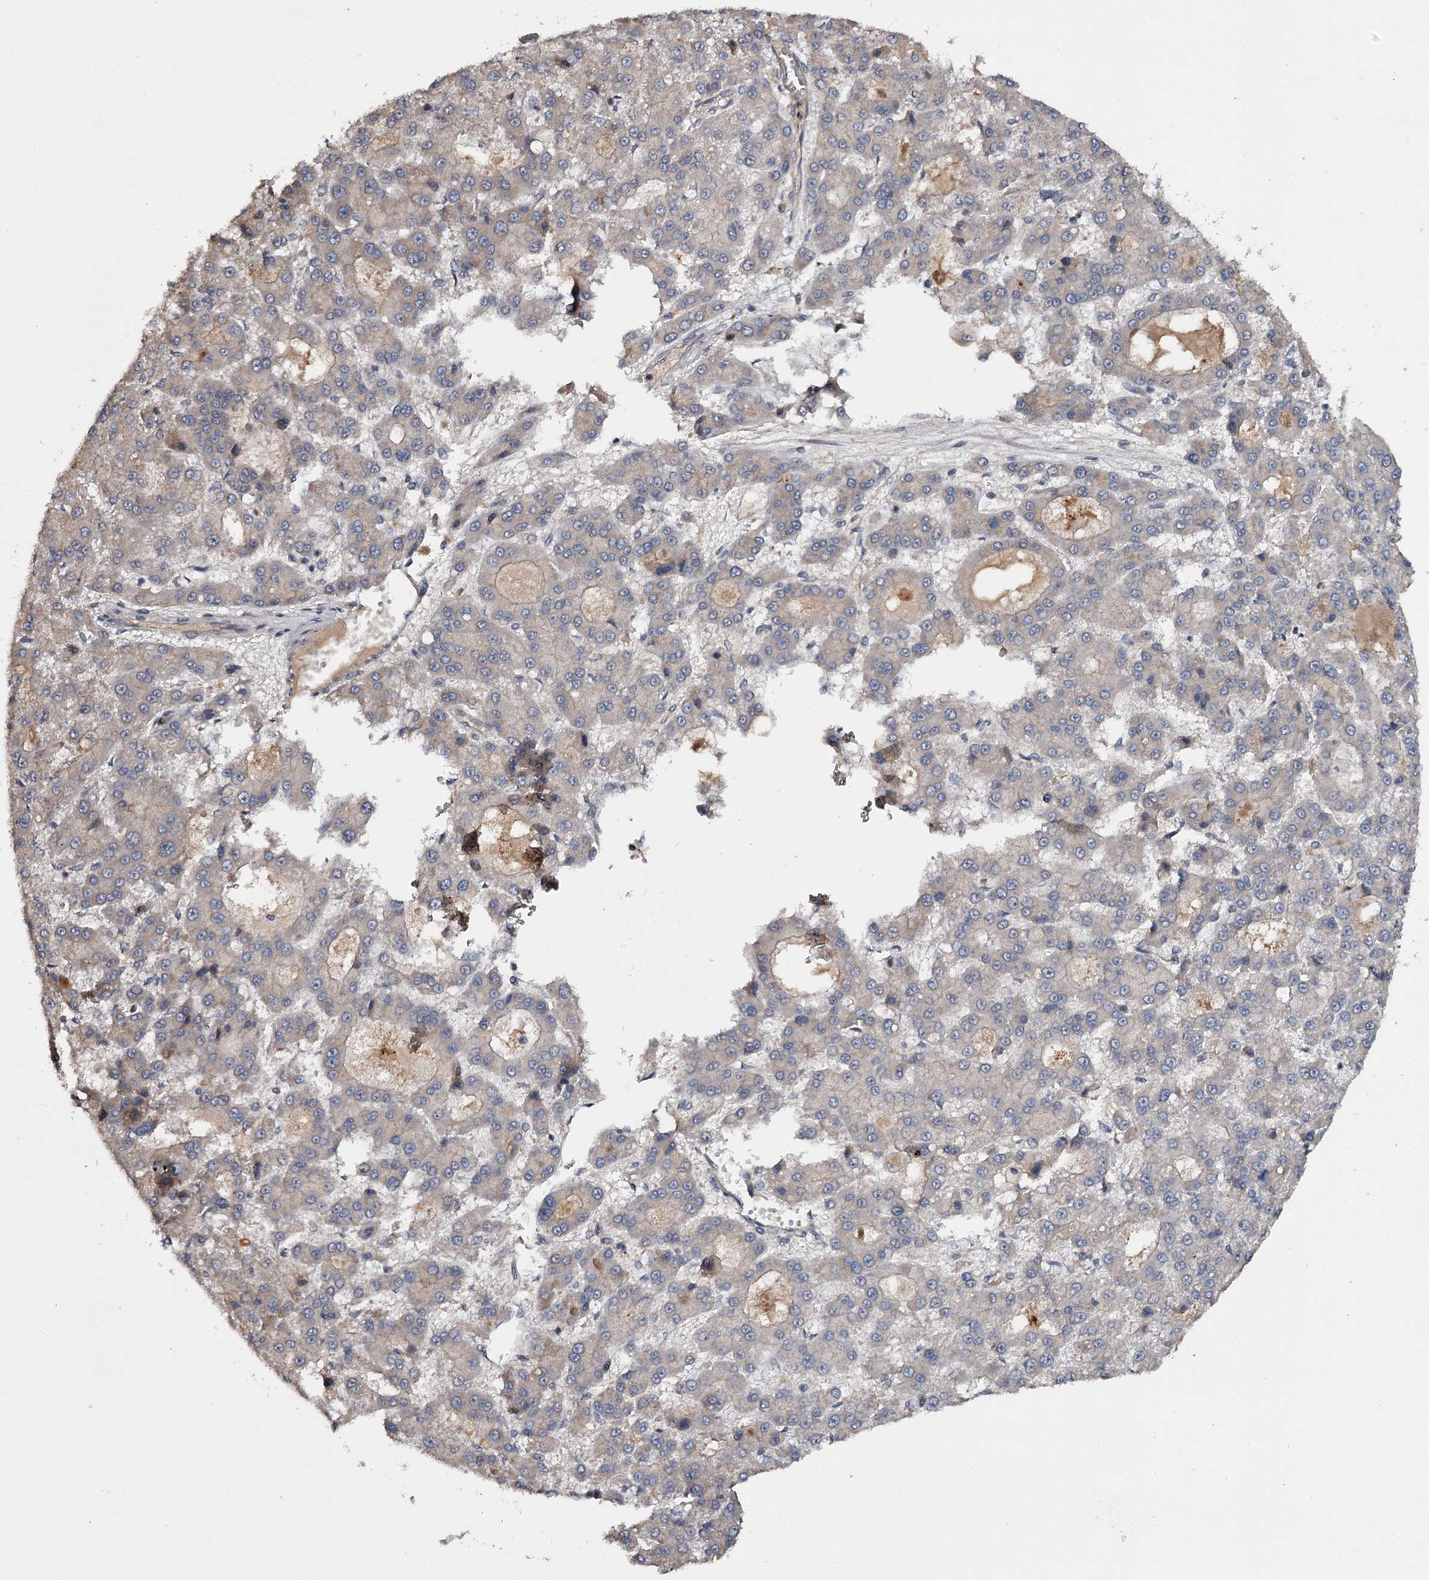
{"staining": {"intensity": "weak", "quantity": "25%-75%", "location": "cytoplasmic/membranous"}, "tissue": "liver cancer", "cell_type": "Tumor cells", "image_type": "cancer", "snomed": [{"axis": "morphology", "description": "Carcinoma, Hepatocellular, NOS"}, {"axis": "topography", "description": "Liver"}], "caption": "A micrograph of liver hepatocellular carcinoma stained for a protein displays weak cytoplasmic/membranous brown staining in tumor cells.", "gene": "CWF19L2", "patient": {"sex": "male", "age": 70}}